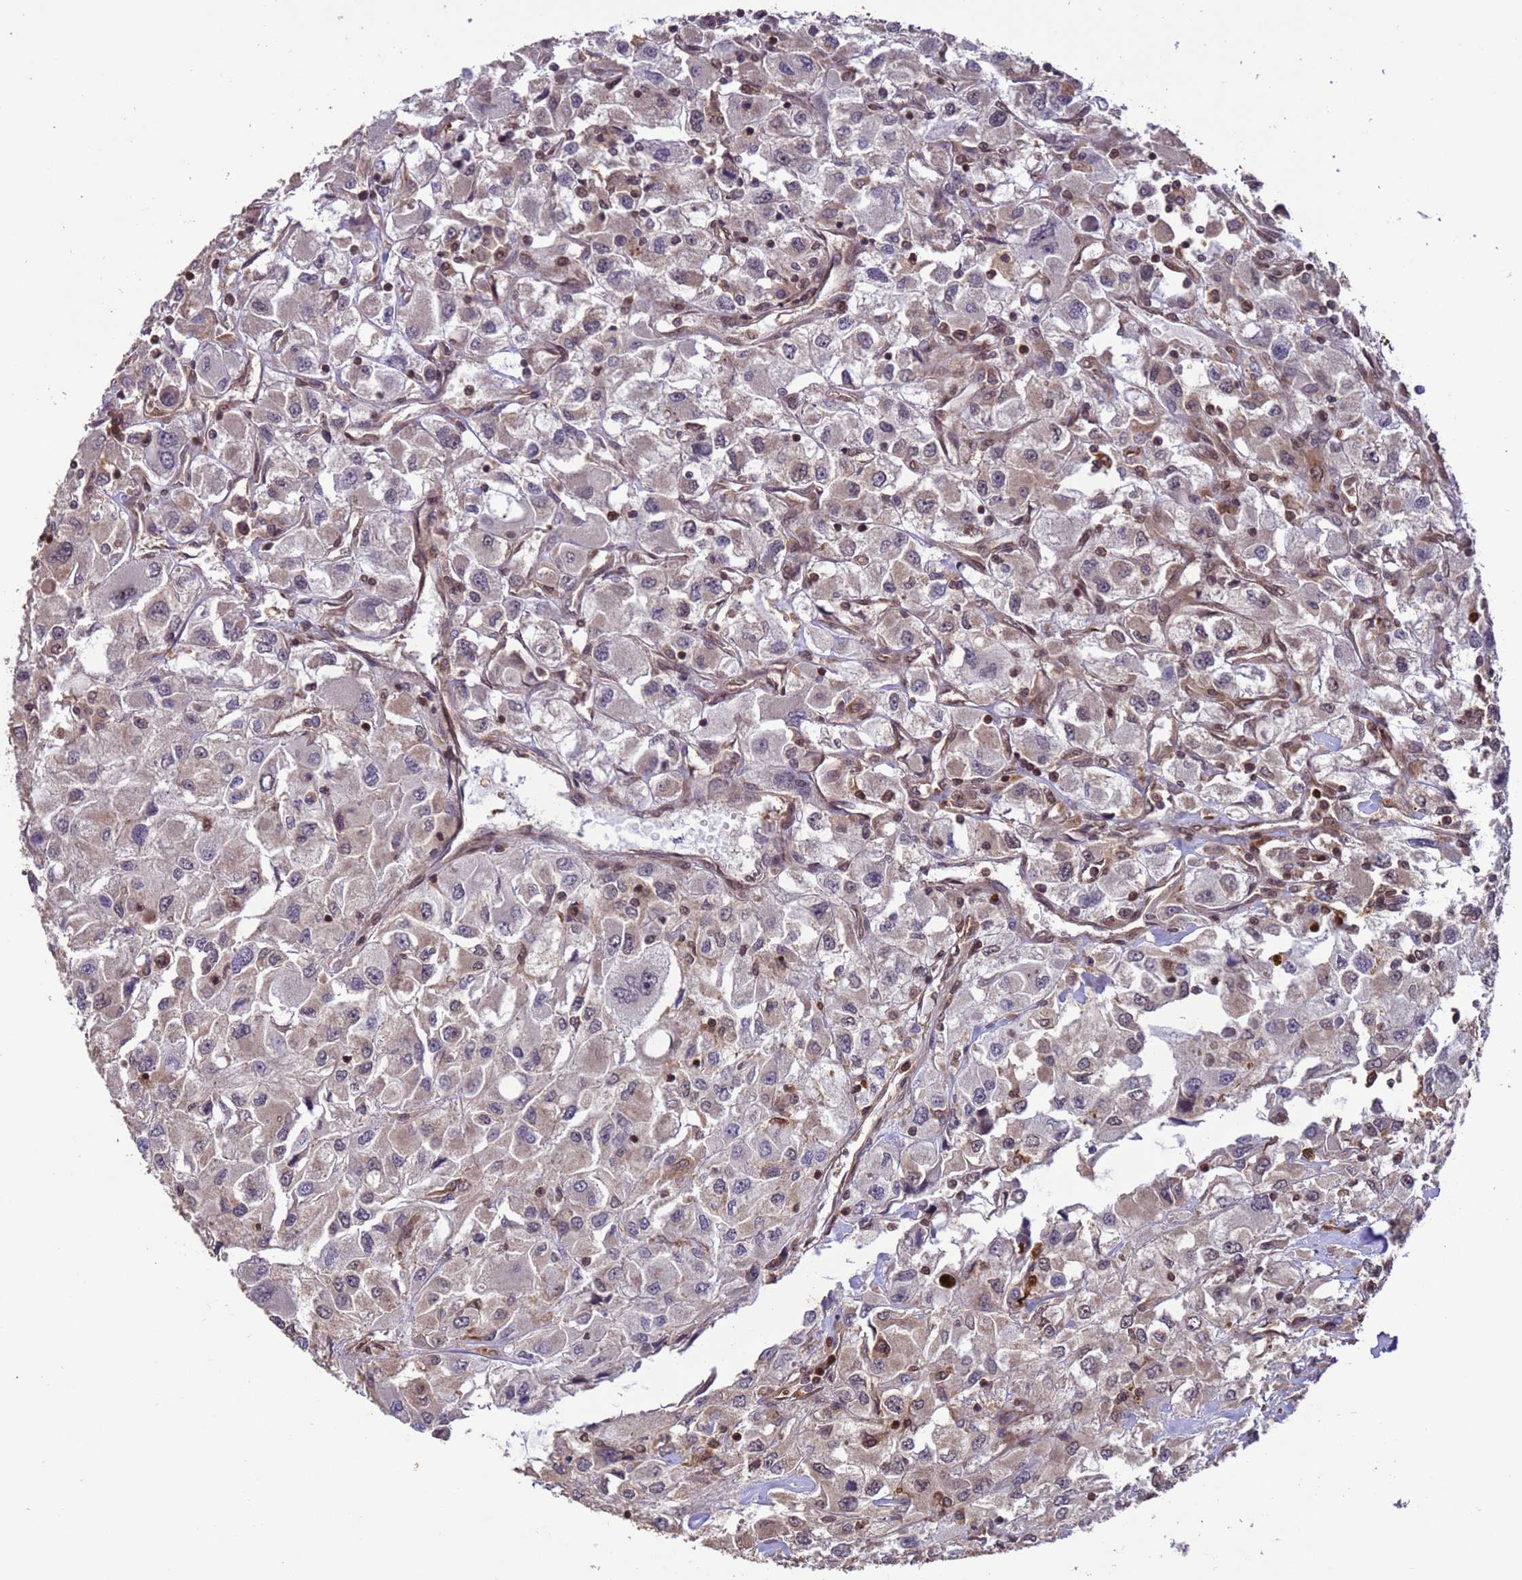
{"staining": {"intensity": "weak", "quantity": "25%-75%", "location": "nuclear"}, "tissue": "renal cancer", "cell_type": "Tumor cells", "image_type": "cancer", "snomed": [{"axis": "morphology", "description": "Adenocarcinoma, NOS"}, {"axis": "topography", "description": "Kidney"}], "caption": "Adenocarcinoma (renal) stained with DAB immunohistochemistry (IHC) displays low levels of weak nuclear positivity in approximately 25%-75% of tumor cells. (DAB IHC, brown staining for protein, blue staining for nuclei).", "gene": "VSTM4", "patient": {"sex": "female", "age": 52}}